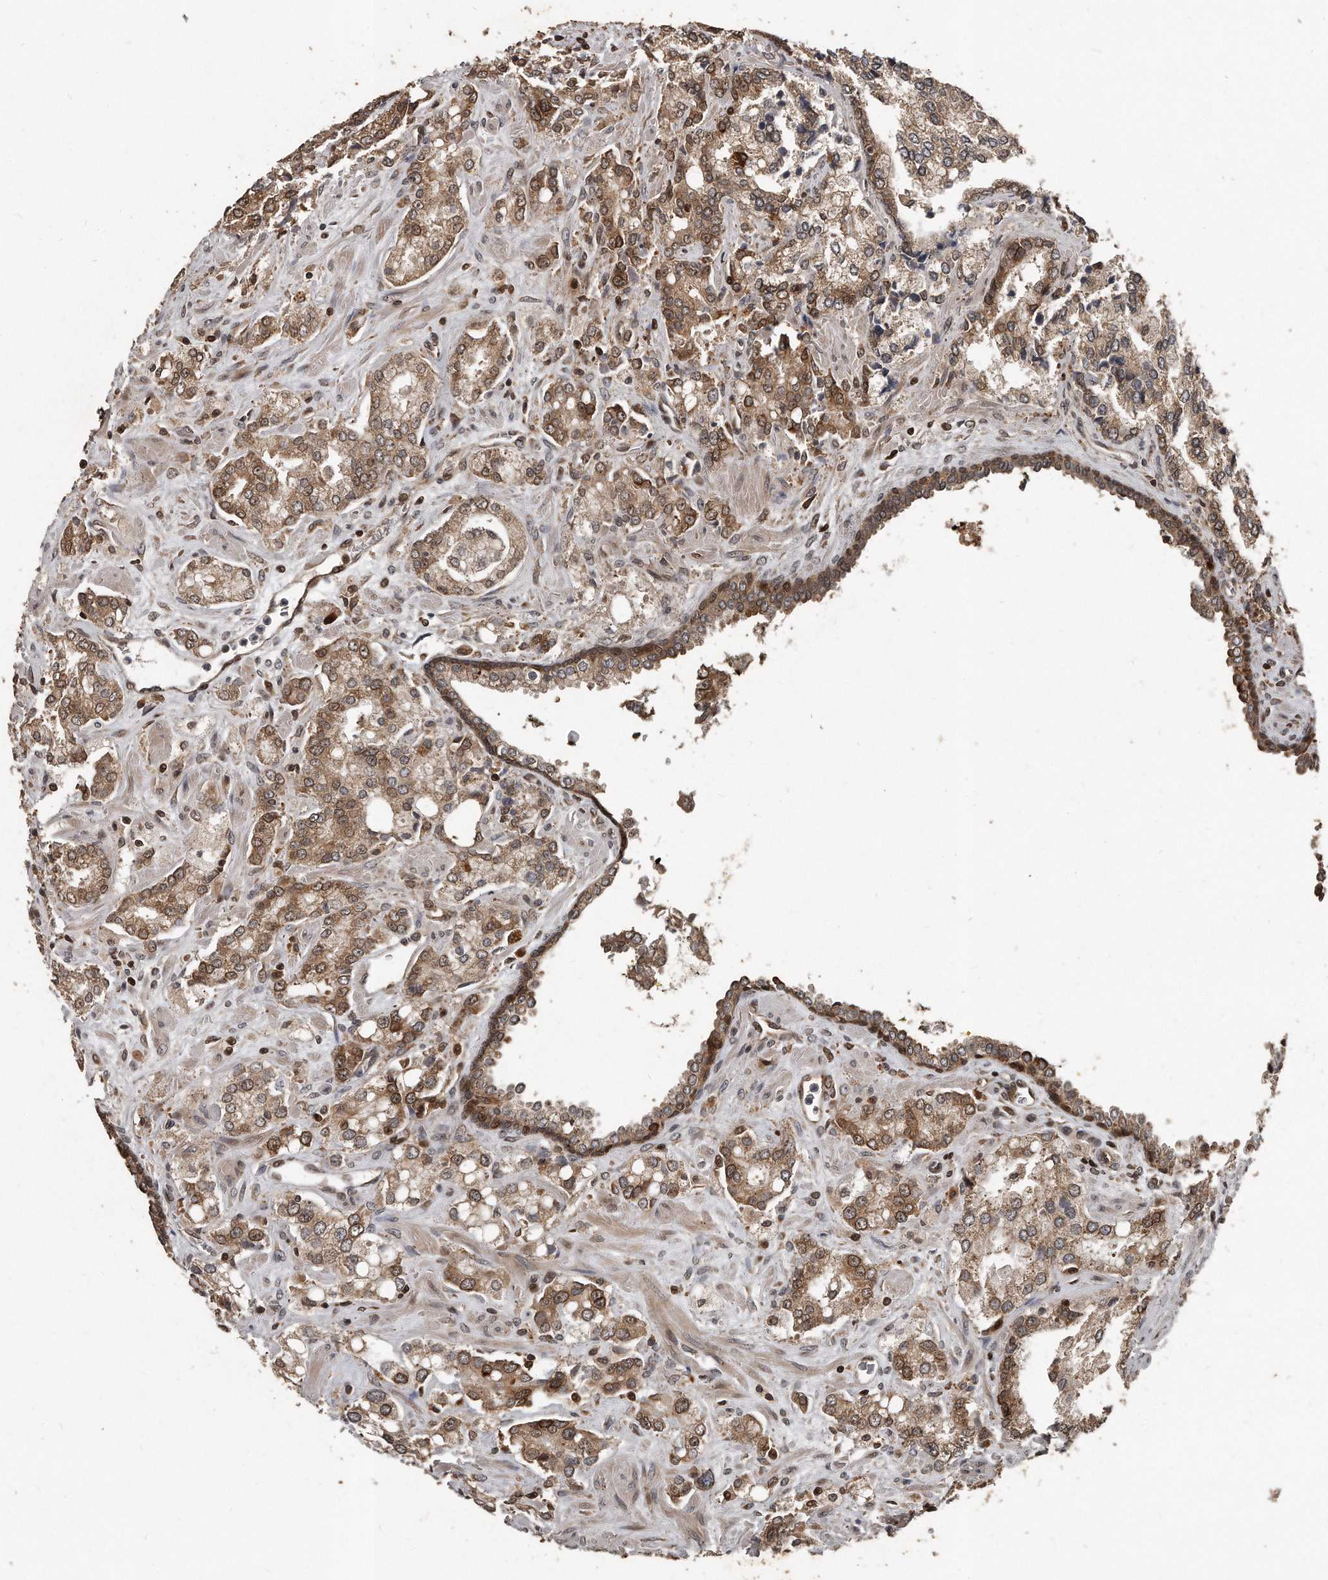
{"staining": {"intensity": "moderate", "quantity": ">75%", "location": "cytoplasmic/membranous"}, "tissue": "prostate cancer", "cell_type": "Tumor cells", "image_type": "cancer", "snomed": [{"axis": "morphology", "description": "Adenocarcinoma, High grade"}, {"axis": "topography", "description": "Prostate"}], "caption": "This histopathology image reveals immunohistochemistry (IHC) staining of prostate cancer (adenocarcinoma (high-grade)), with medium moderate cytoplasmic/membranous expression in approximately >75% of tumor cells.", "gene": "GCH1", "patient": {"sex": "male", "age": 67}}